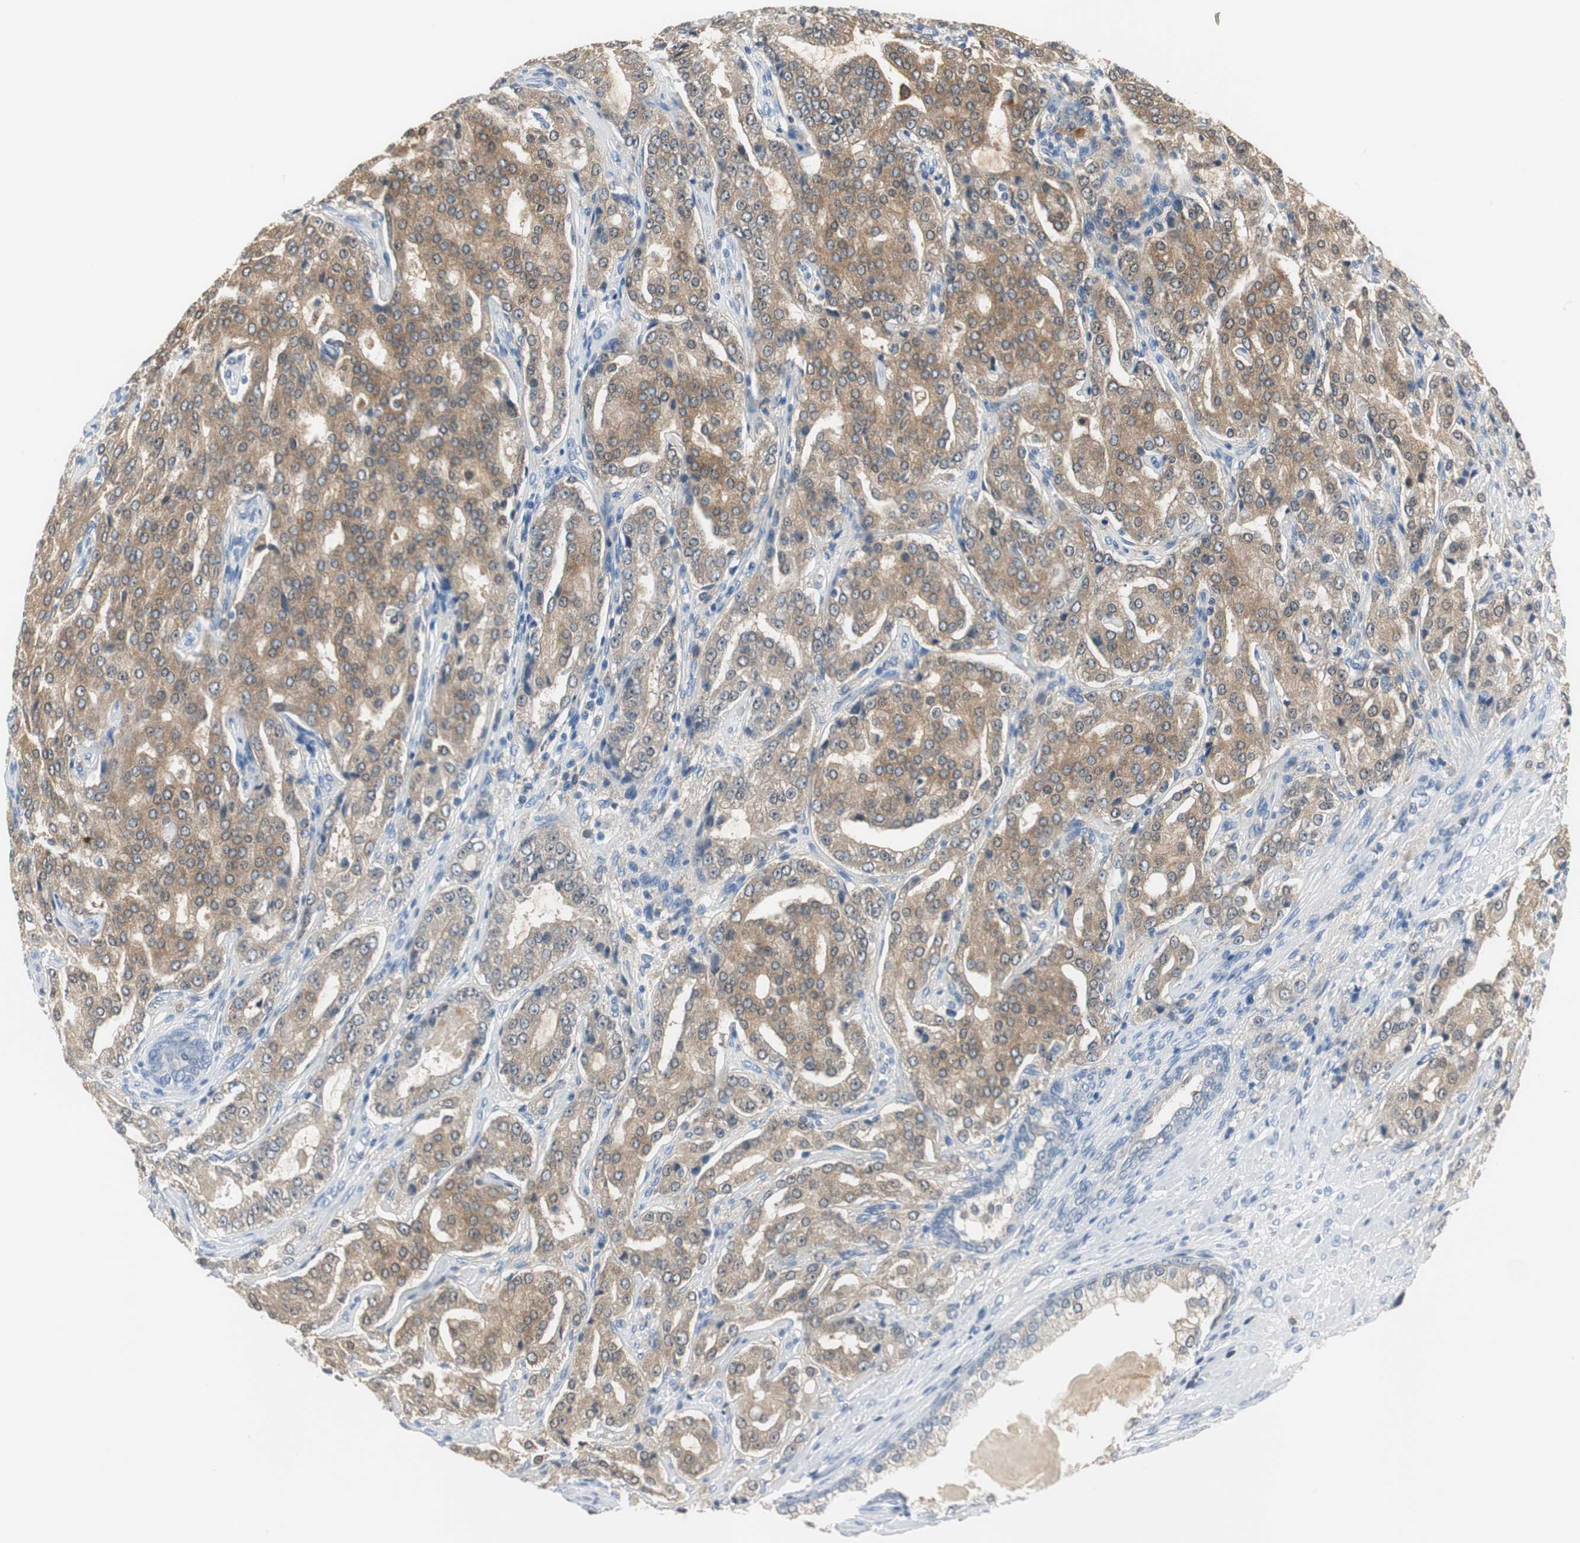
{"staining": {"intensity": "moderate", "quantity": ">75%", "location": "cytoplasmic/membranous"}, "tissue": "prostate cancer", "cell_type": "Tumor cells", "image_type": "cancer", "snomed": [{"axis": "morphology", "description": "Adenocarcinoma, High grade"}, {"axis": "topography", "description": "Prostate"}], "caption": "Prostate cancer (high-grade adenocarcinoma) stained with a protein marker exhibits moderate staining in tumor cells.", "gene": "FBP1", "patient": {"sex": "male", "age": 72}}